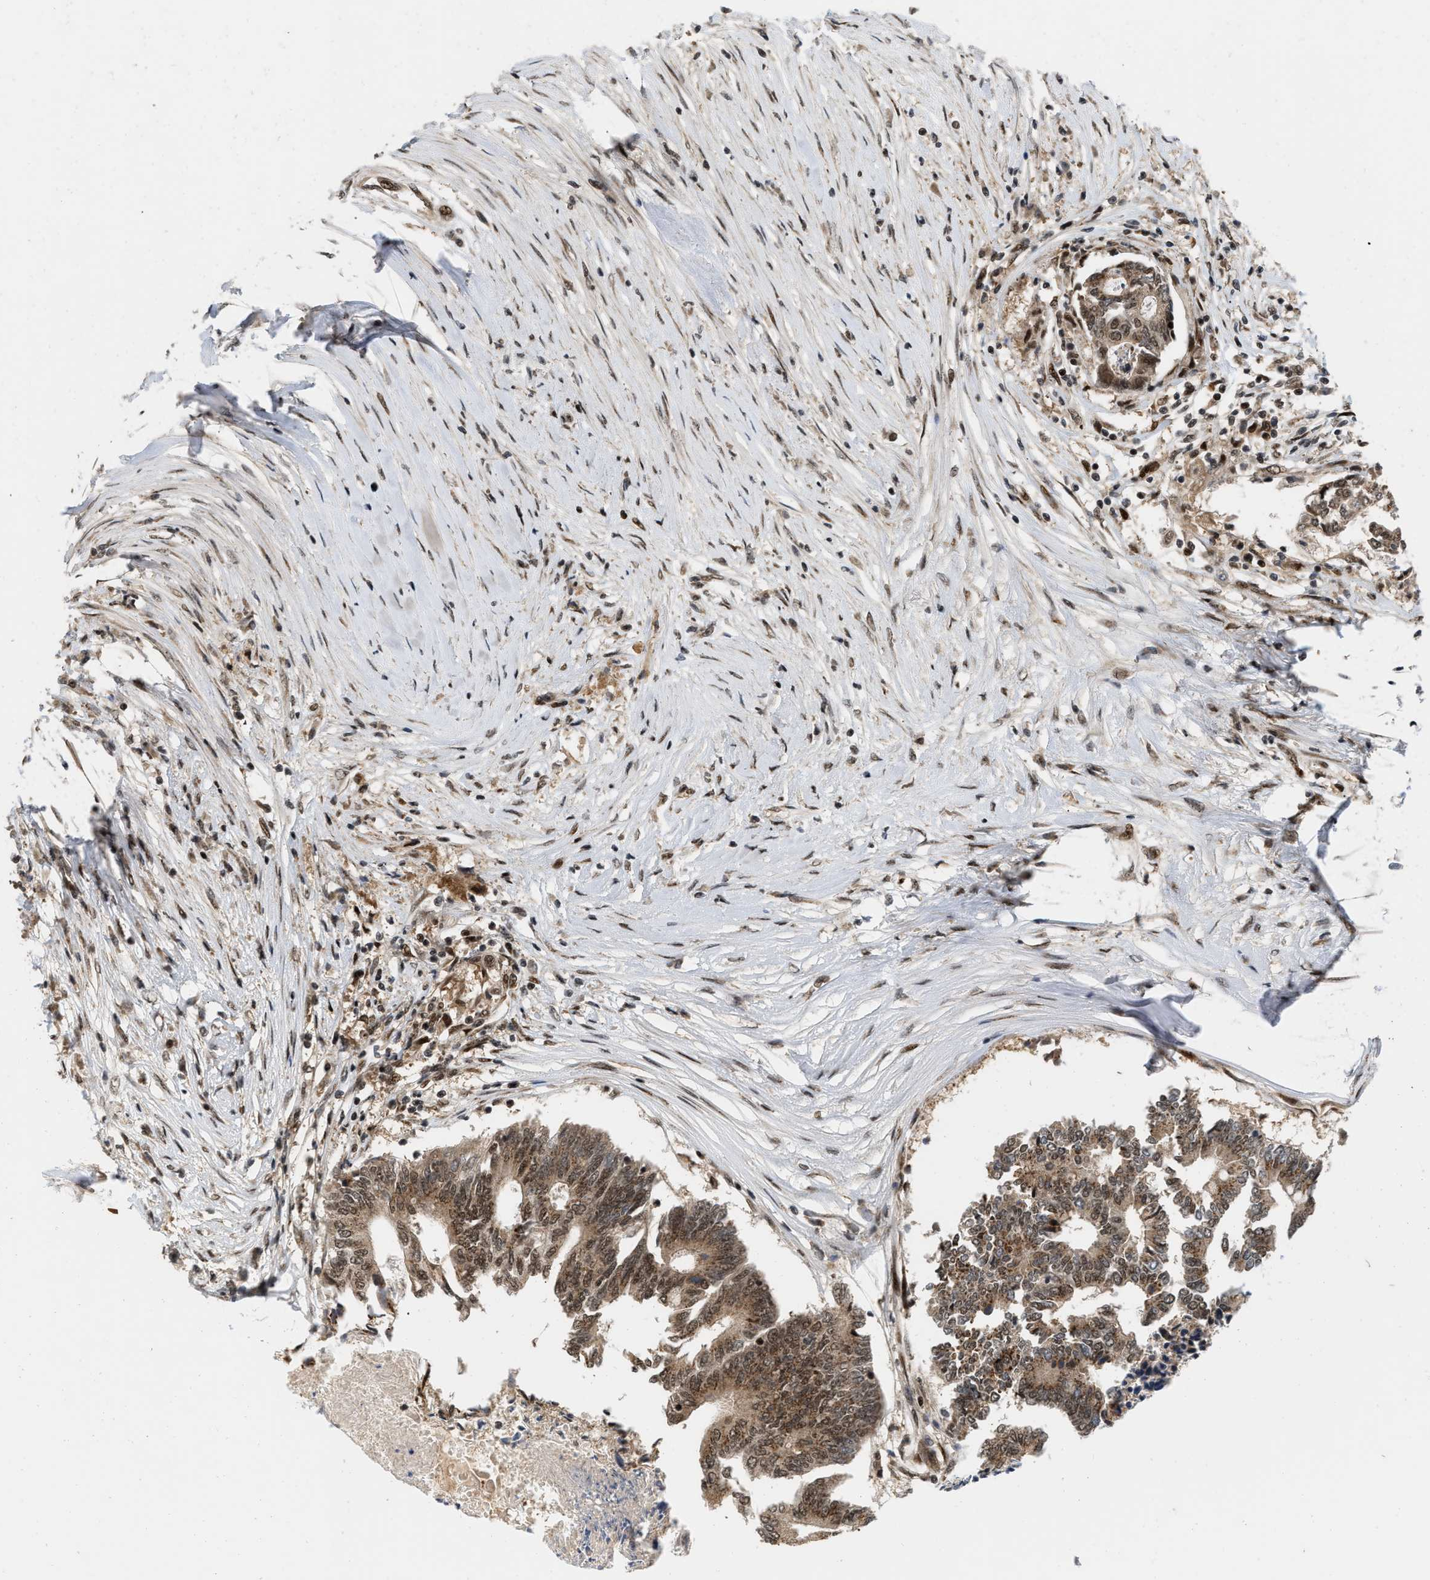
{"staining": {"intensity": "moderate", "quantity": ">75%", "location": "cytoplasmic/membranous,nuclear"}, "tissue": "colorectal cancer", "cell_type": "Tumor cells", "image_type": "cancer", "snomed": [{"axis": "morphology", "description": "Adenocarcinoma, NOS"}, {"axis": "topography", "description": "Rectum"}], "caption": "Immunohistochemical staining of adenocarcinoma (colorectal) demonstrates medium levels of moderate cytoplasmic/membranous and nuclear positivity in approximately >75% of tumor cells.", "gene": "ANKRD11", "patient": {"sex": "male", "age": 63}}